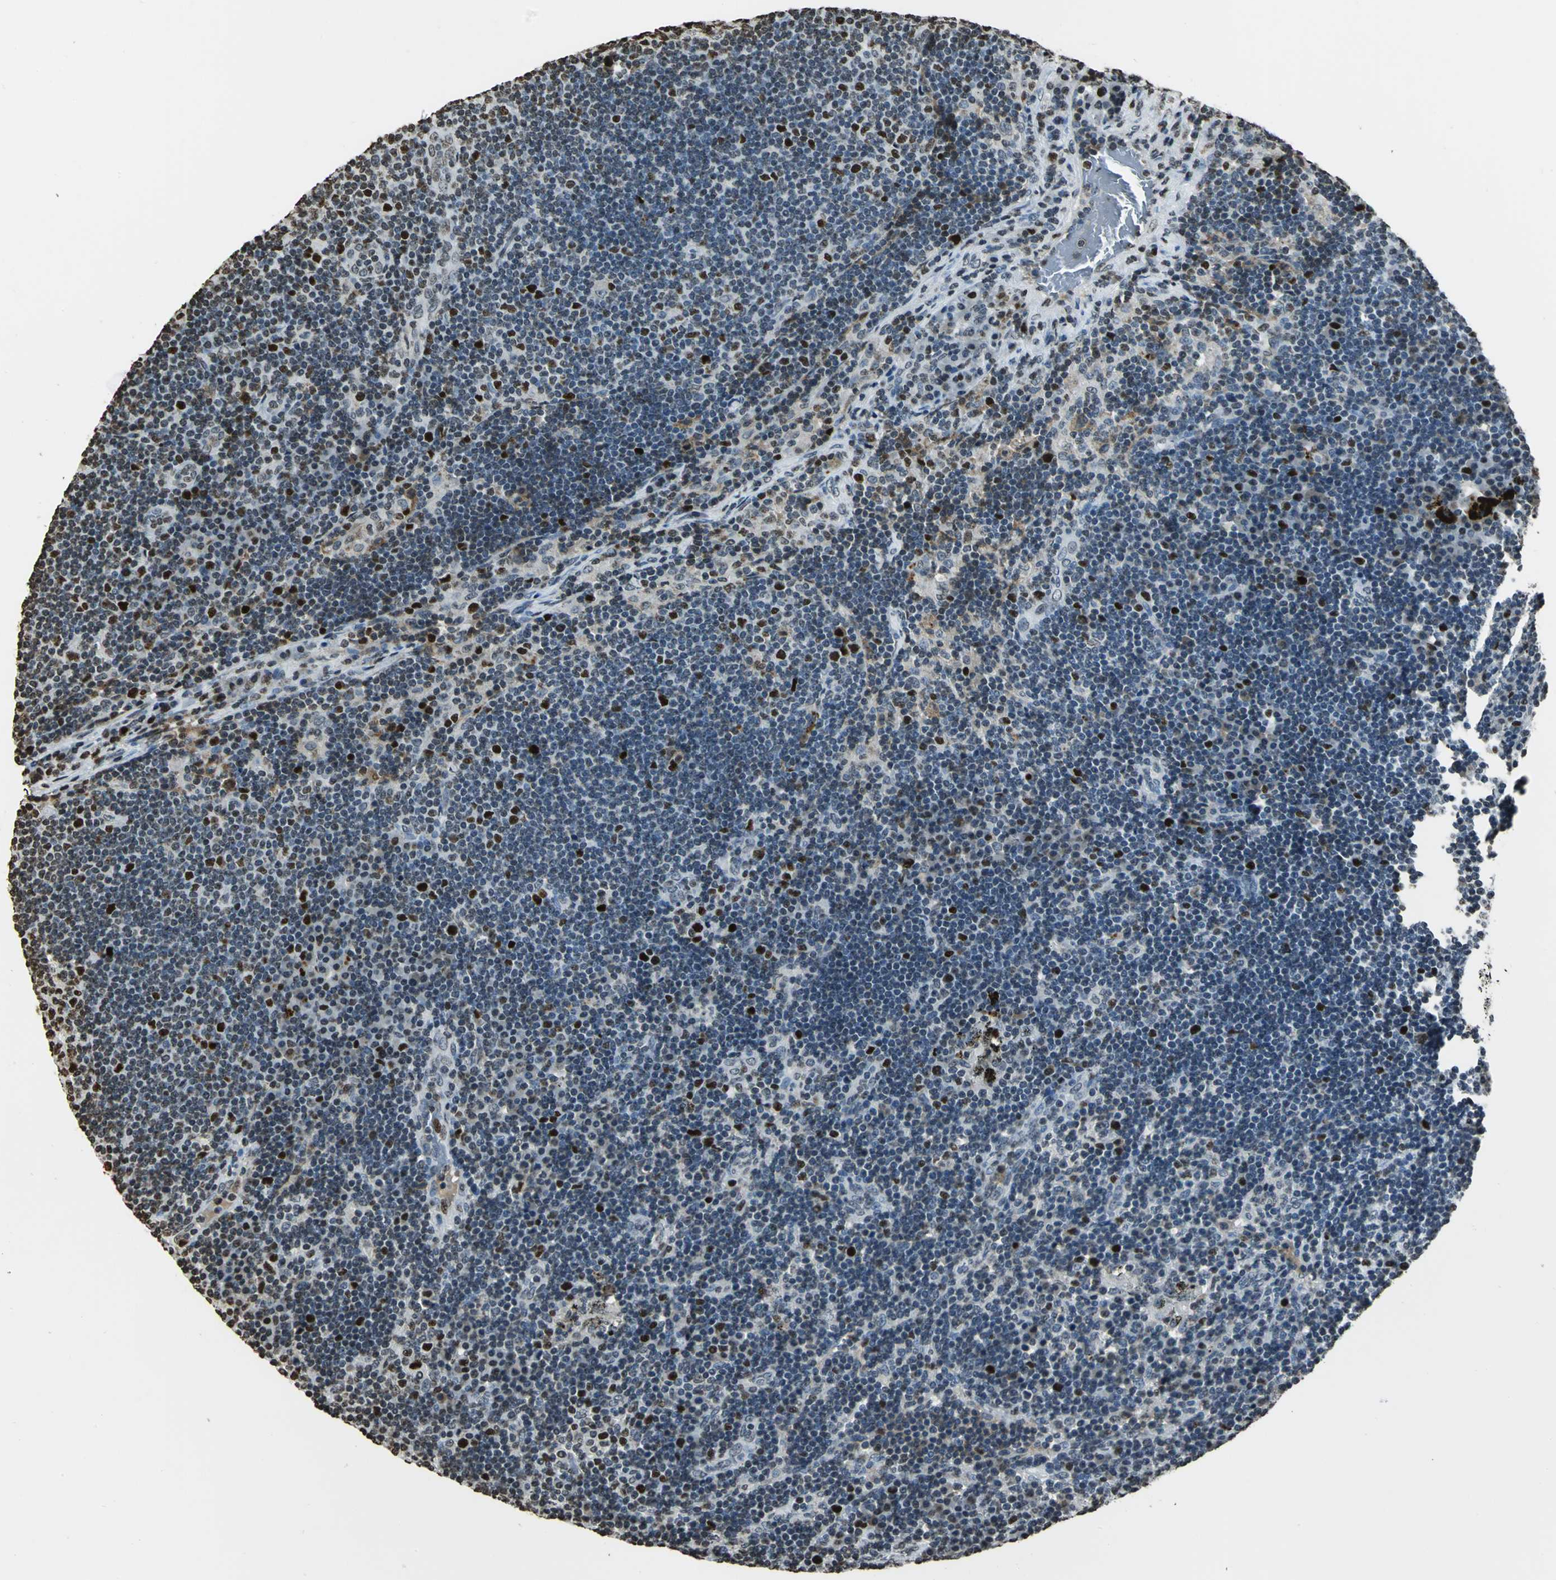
{"staining": {"intensity": "strong", "quantity": ">75%", "location": "nuclear"}, "tissue": "lymph node", "cell_type": "Germinal center cells", "image_type": "normal", "snomed": [{"axis": "morphology", "description": "Normal tissue, NOS"}, {"axis": "morphology", "description": "Squamous cell carcinoma, metastatic, NOS"}, {"axis": "topography", "description": "Lymph node"}], "caption": "Strong nuclear protein staining is seen in about >75% of germinal center cells in lymph node. (DAB = brown stain, brightfield microscopy at high magnification).", "gene": "MCM4", "patient": {"sex": "female", "age": 53}}